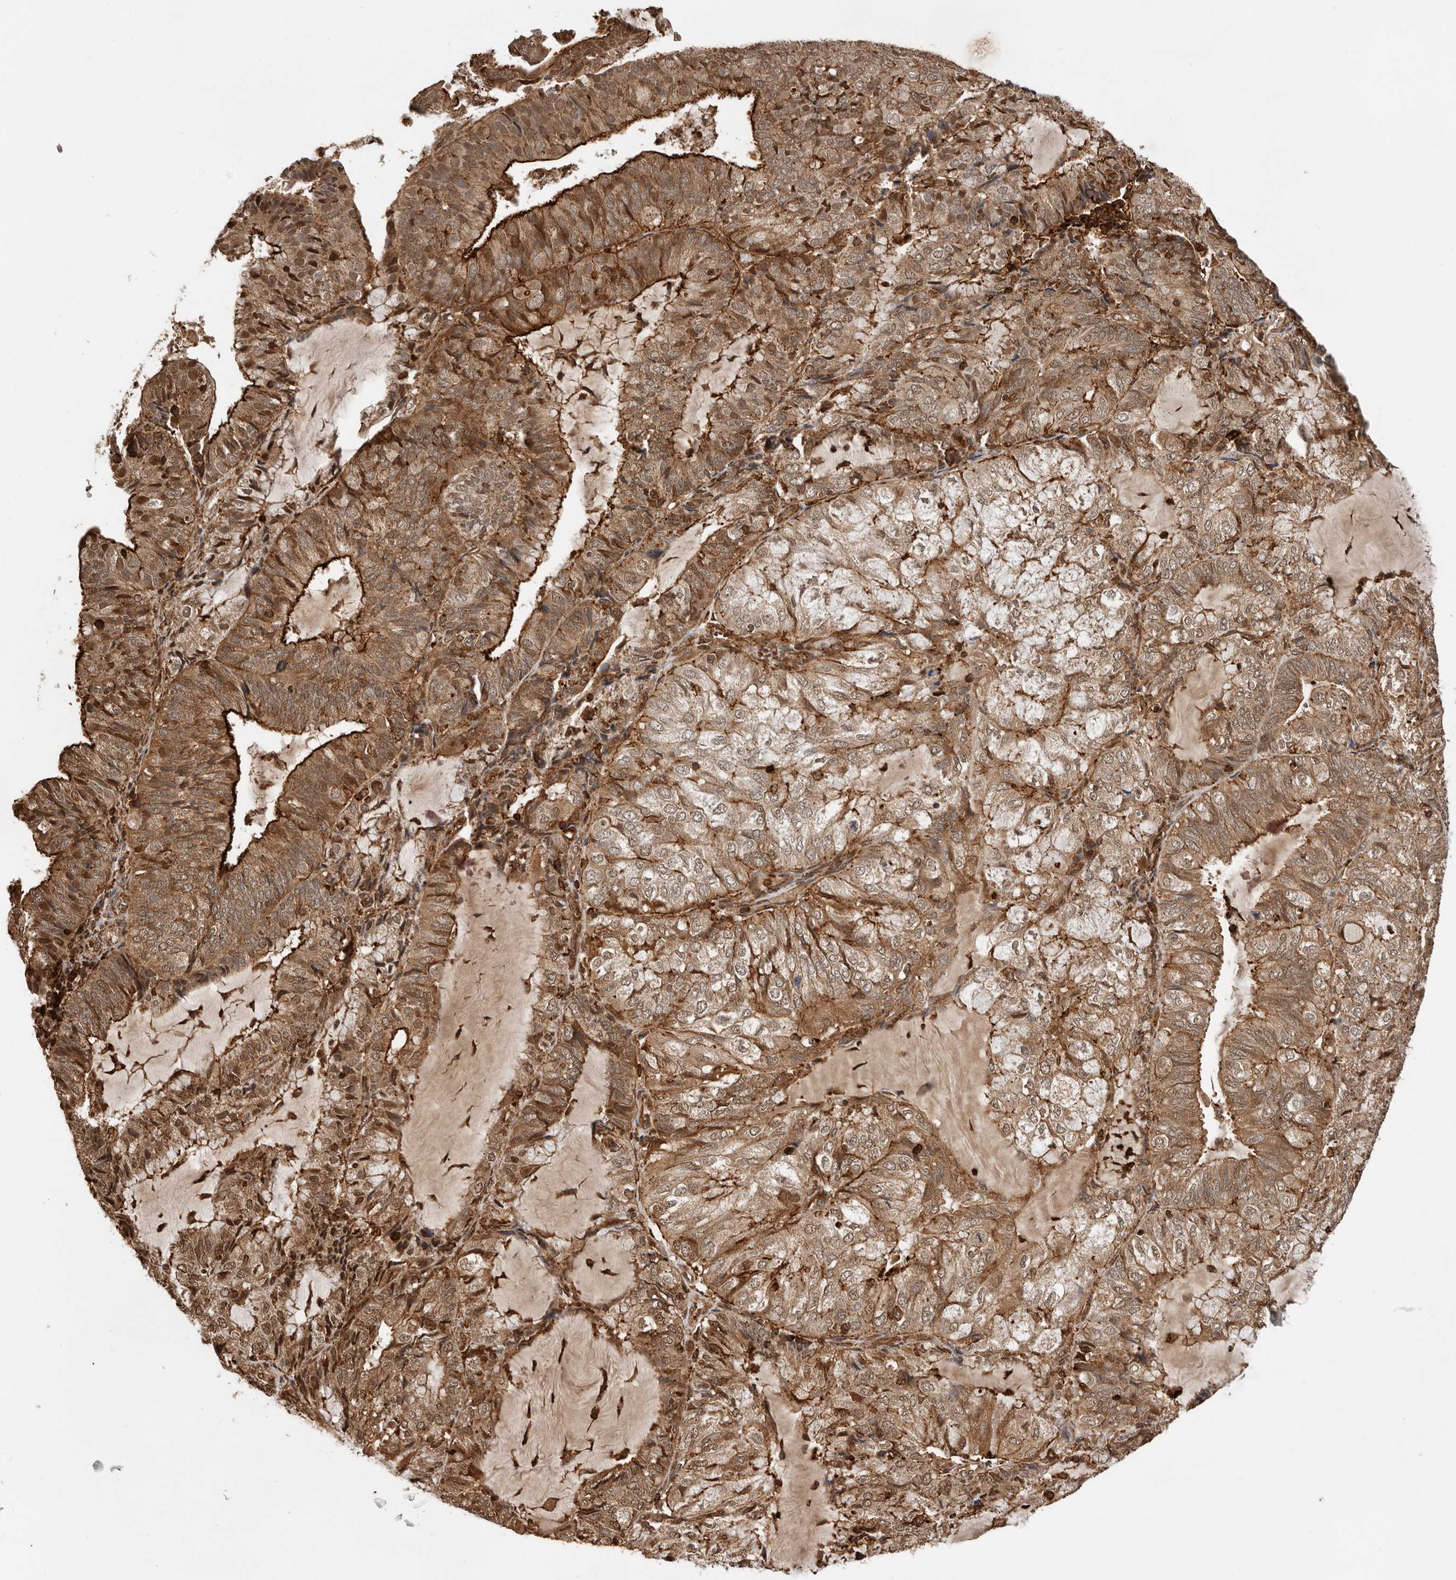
{"staining": {"intensity": "strong", "quantity": ">75%", "location": "cytoplasmic/membranous,nuclear"}, "tissue": "endometrial cancer", "cell_type": "Tumor cells", "image_type": "cancer", "snomed": [{"axis": "morphology", "description": "Adenocarcinoma, NOS"}, {"axis": "topography", "description": "Endometrium"}], "caption": "An image of adenocarcinoma (endometrial) stained for a protein shows strong cytoplasmic/membranous and nuclear brown staining in tumor cells.", "gene": "RNF157", "patient": {"sex": "female", "age": 81}}